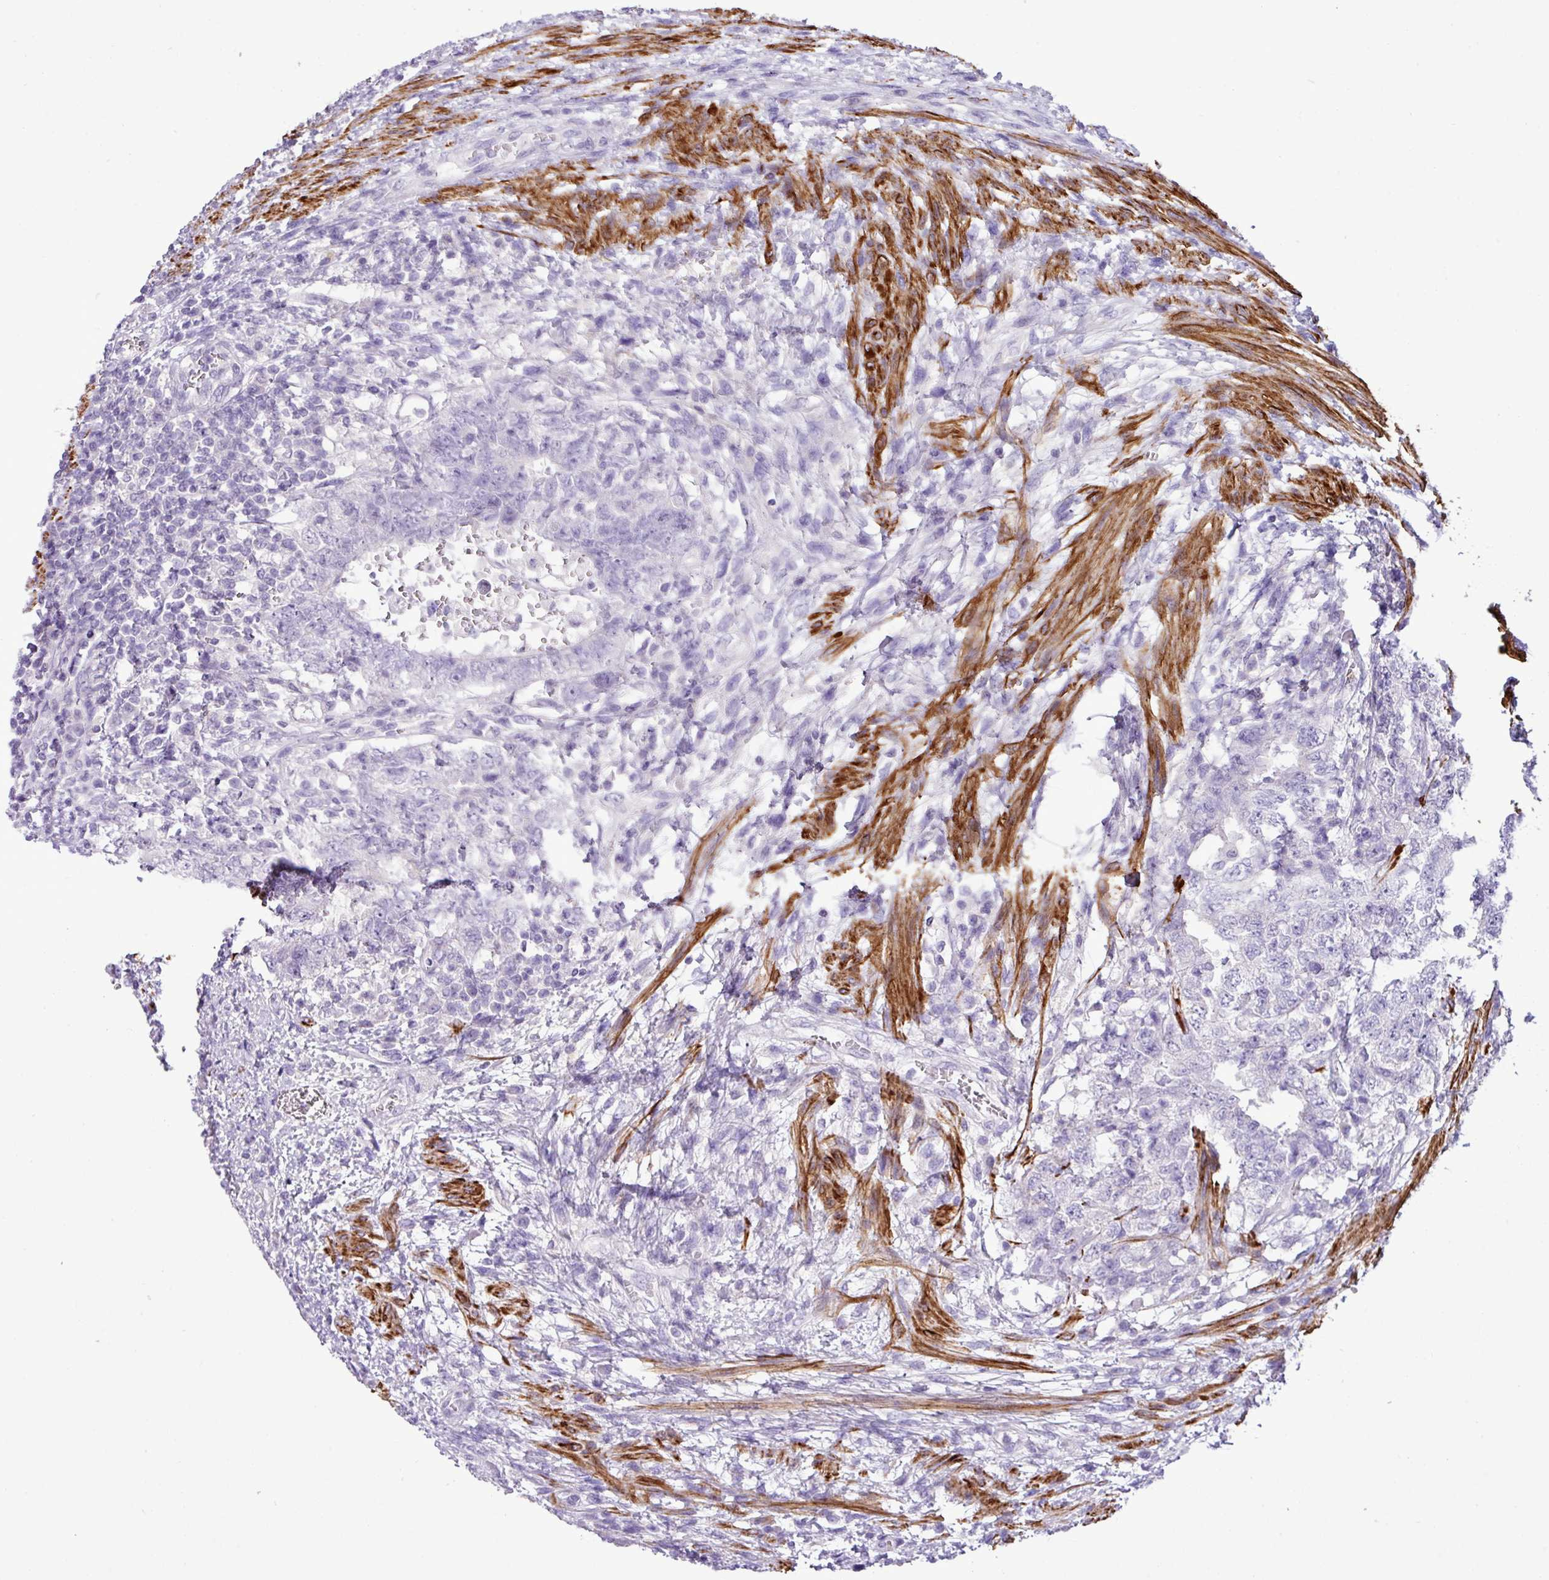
{"staining": {"intensity": "negative", "quantity": "none", "location": "none"}, "tissue": "testis cancer", "cell_type": "Tumor cells", "image_type": "cancer", "snomed": [{"axis": "morphology", "description": "Carcinoma, Embryonal, NOS"}, {"axis": "topography", "description": "Testis"}], "caption": "Protein analysis of testis embryonal carcinoma demonstrates no significant staining in tumor cells.", "gene": "ZSCAN5A", "patient": {"sex": "male", "age": 26}}